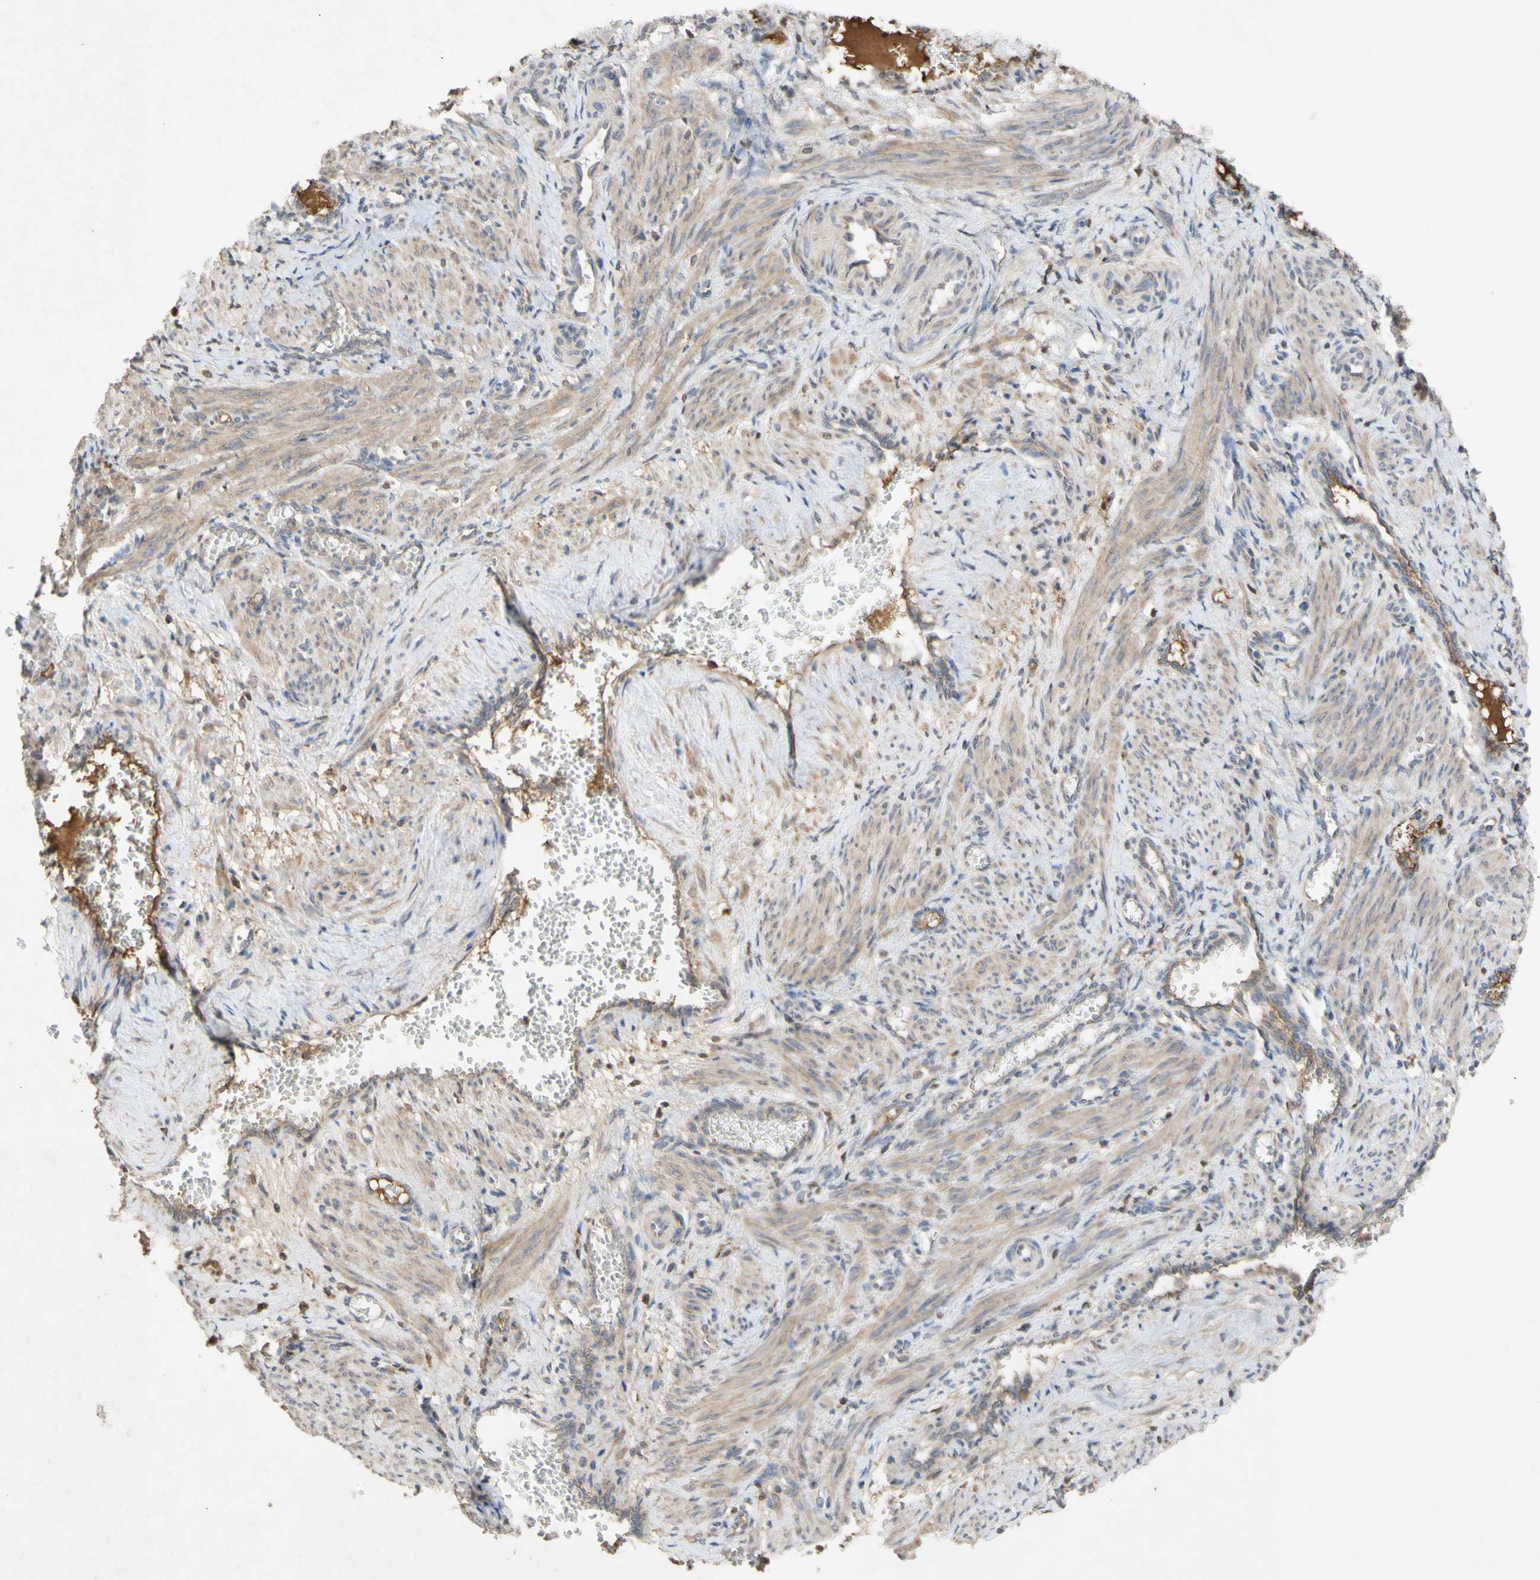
{"staining": {"intensity": "weak", "quantity": "25%-75%", "location": "cytoplasmic/membranous"}, "tissue": "smooth muscle", "cell_type": "Smooth muscle cells", "image_type": "normal", "snomed": [{"axis": "morphology", "description": "Normal tissue, NOS"}, {"axis": "topography", "description": "Endometrium"}], "caption": "High-power microscopy captured an immunohistochemistry micrograph of unremarkable smooth muscle, revealing weak cytoplasmic/membranous expression in approximately 25%-75% of smooth muscle cells. (Brightfield microscopy of DAB IHC at high magnification).", "gene": "NECTIN3", "patient": {"sex": "female", "age": 33}}